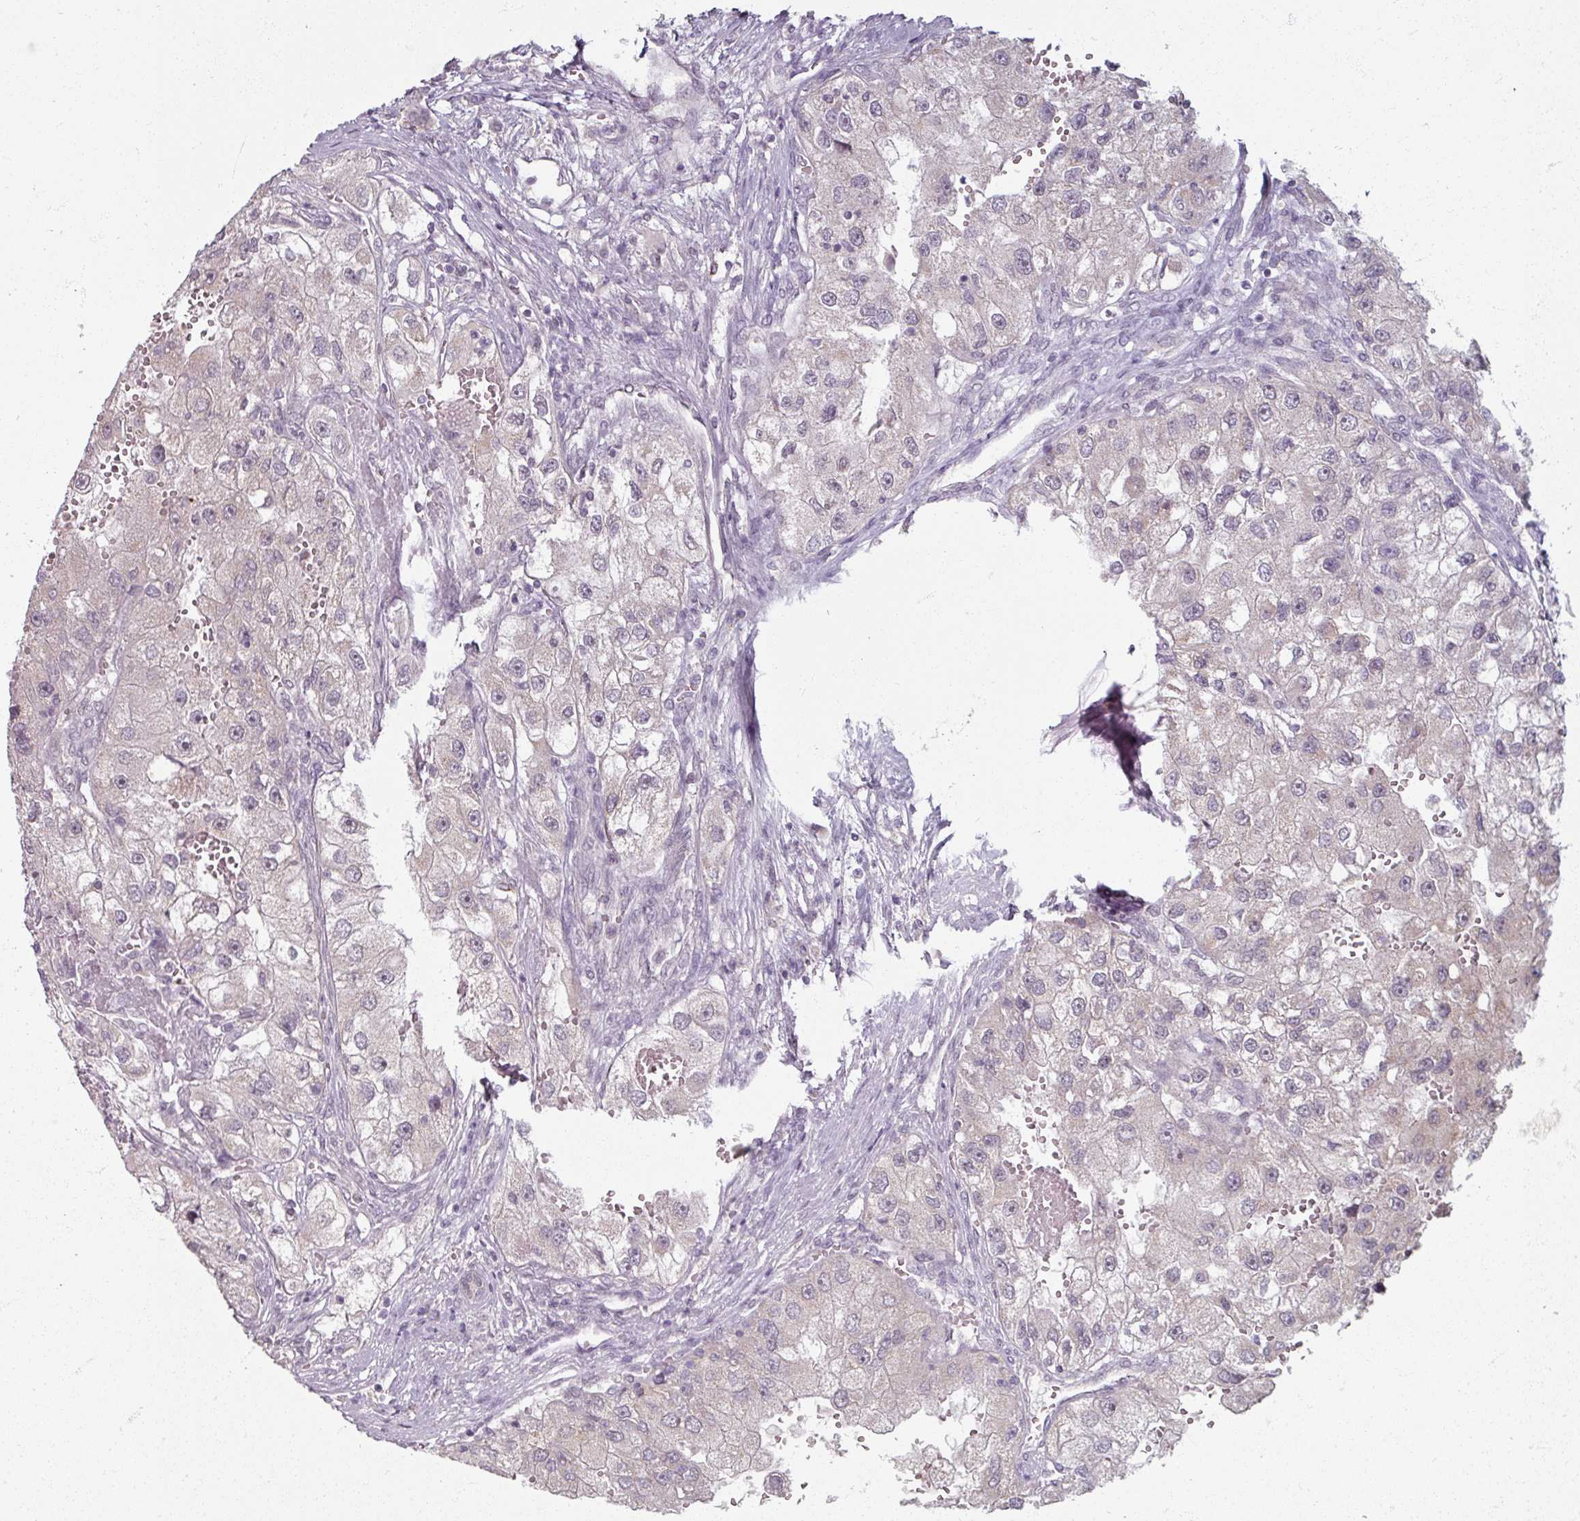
{"staining": {"intensity": "negative", "quantity": "none", "location": "none"}, "tissue": "renal cancer", "cell_type": "Tumor cells", "image_type": "cancer", "snomed": [{"axis": "morphology", "description": "Adenocarcinoma, NOS"}, {"axis": "topography", "description": "Kidney"}], "caption": "Tumor cells are negative for brown protein staining in renal adenocarcinoma.", "gene": "SOX11", "patient": {"sex": "male", "age": 63}}